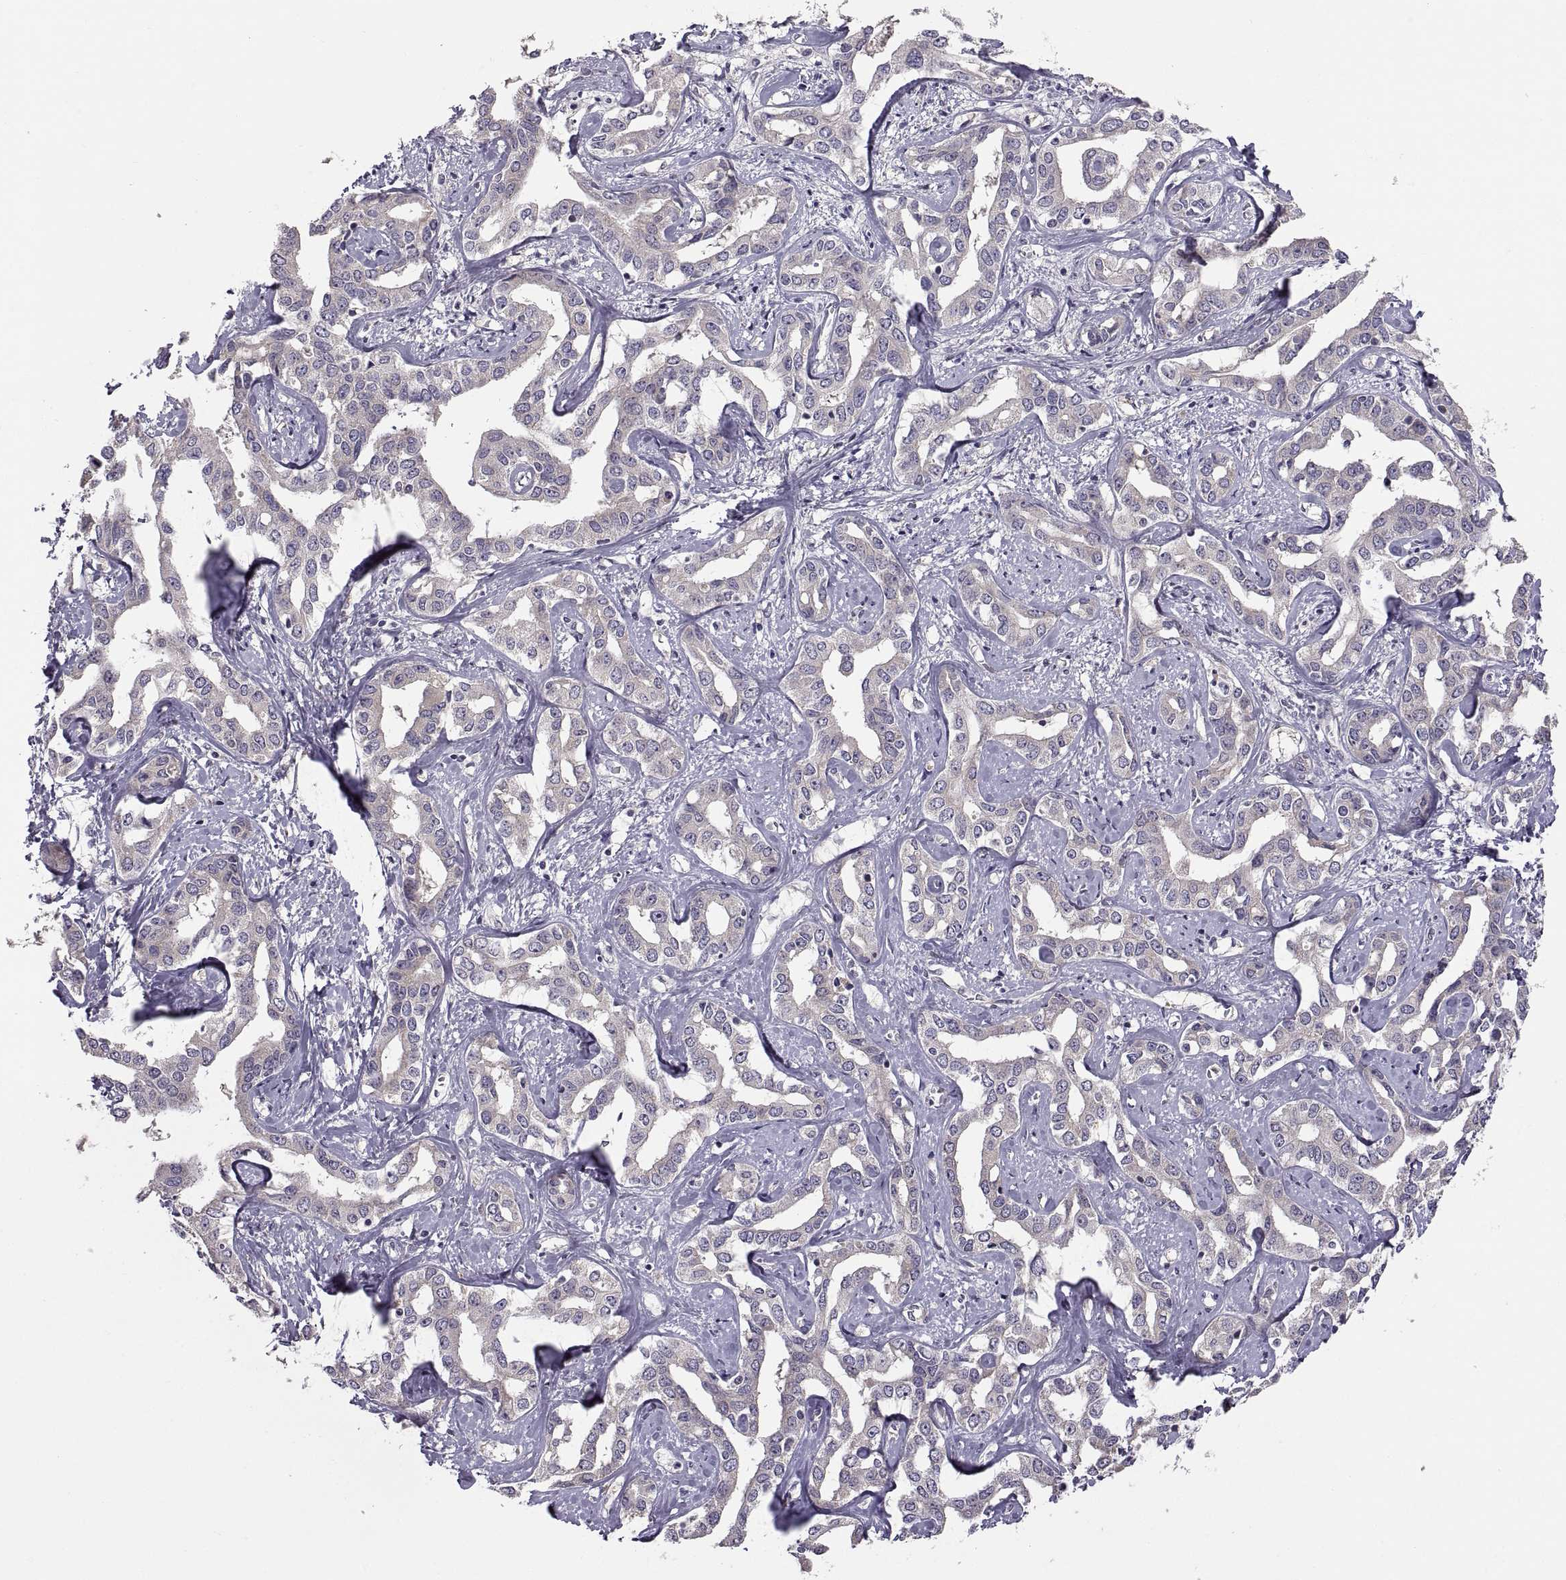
{"staining": {"intensity": "weak", "quantity": "25%-75%", "location": "cytoplasmic/membranous"}, "tissue": "liver cancer", "cell_type": "Tumor cells", "image_type": "cancer", "snomed": [{"axis": "morphology", "description": "Cholangiocarcinoma"}, {"axis": "topography", "description": "Liver"}], "caption": "Human liver cancer stained with a brown dye demonstrates weak cytoplasmic/membranous positive staining in about 25%-75% of tumor cells.", "gene": "ACSBG2", "patient": {"sex": "male", "age": 59}}